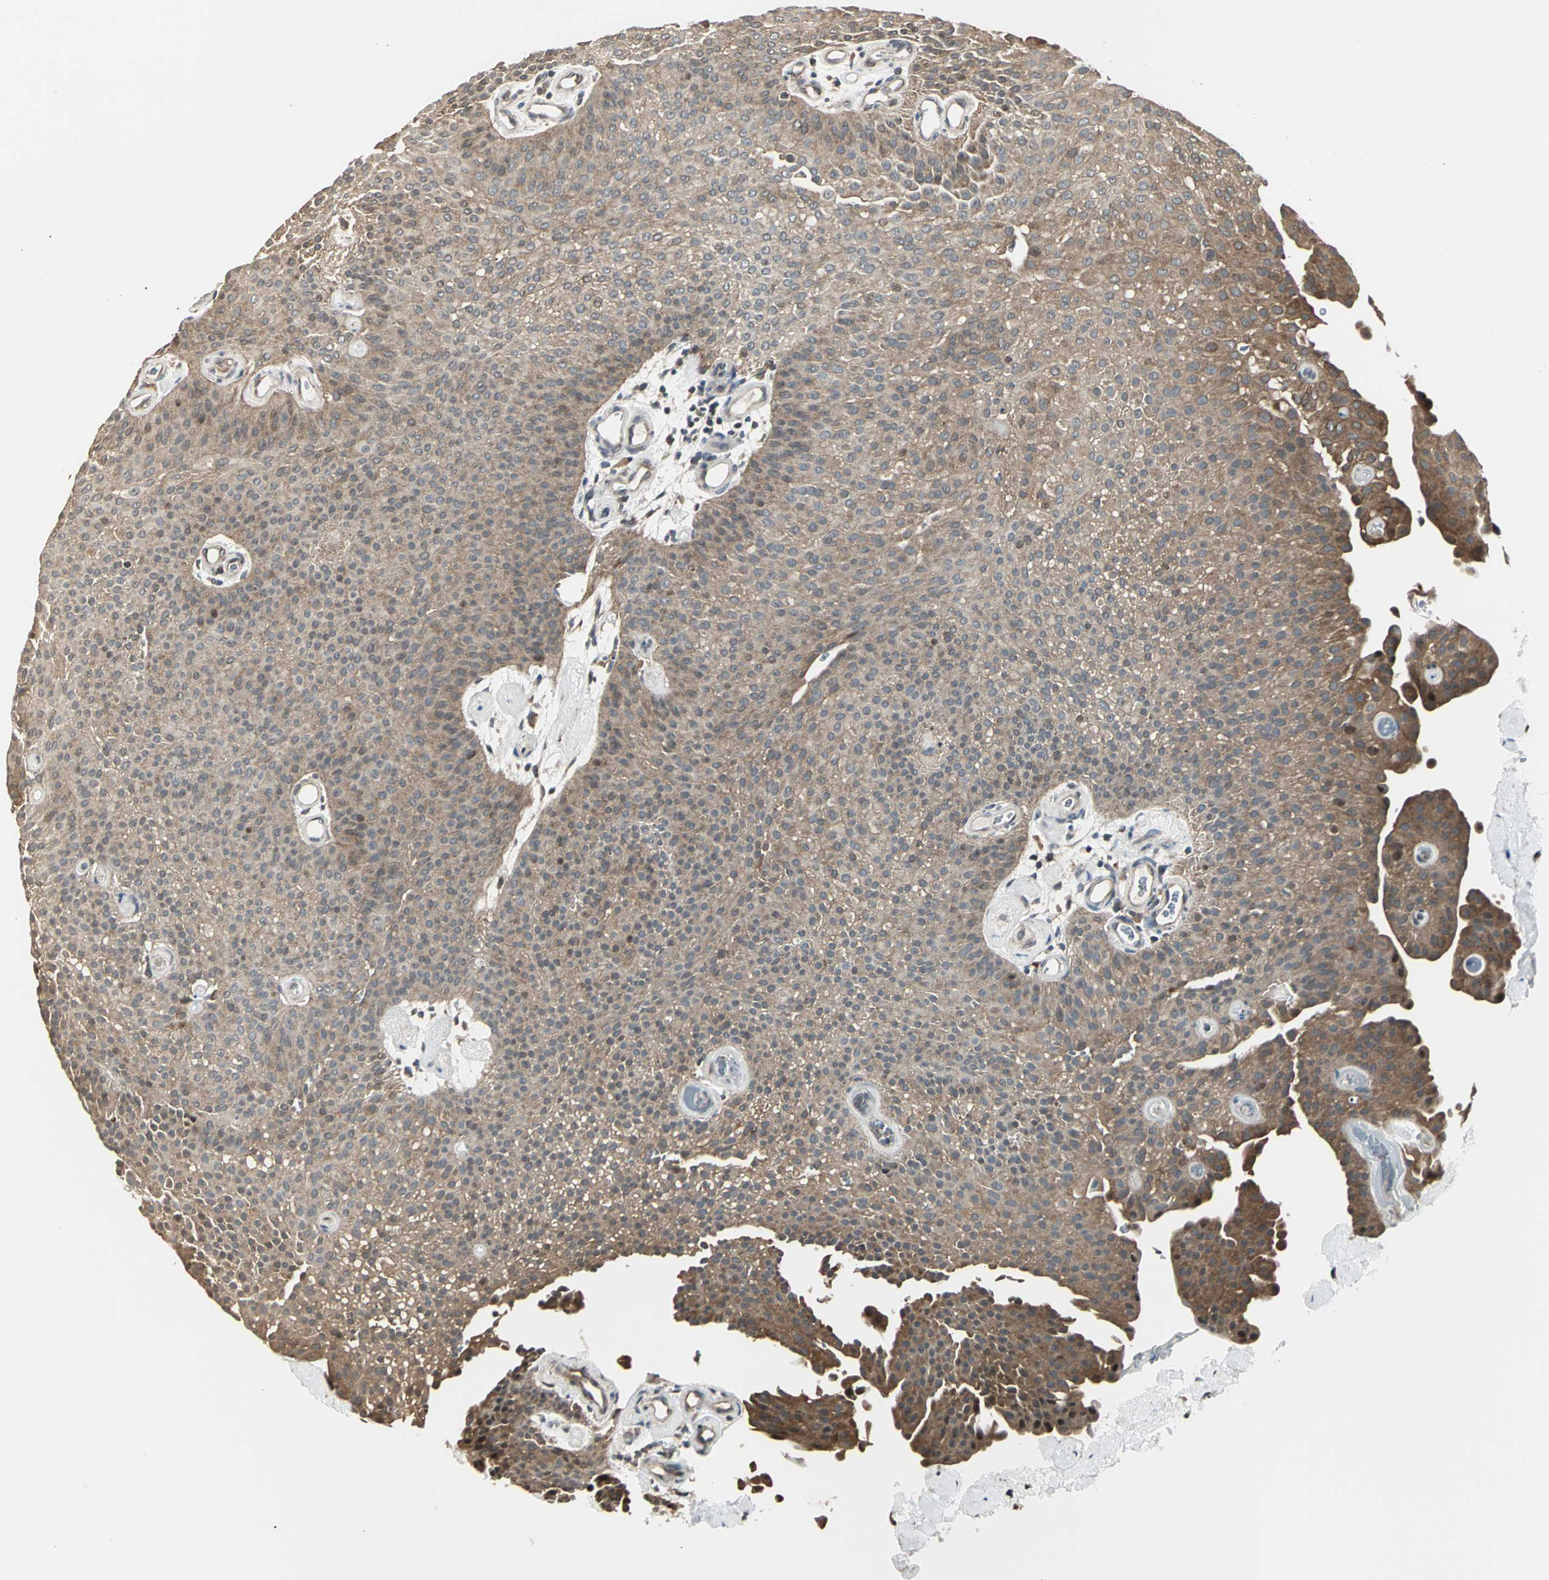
{"staining": {"intensity": "moderate", "quantity": ">75%", "location": "cytoplasmic/membranous,nuclear"}, "tissue": "urothelial cancer", "cell_type": "Tumor cells", "image_type": "cancer", "snomed": [{"axis": "morphology", "description": "Urothelial carcinoma, Low grade"}, {"axis": "topography", "description": "Urinary bladder"}], "caption": "DAB immunohistochemical staining of human urothelial cancer shows moderate cytoplasmic/membranous and nuclear protein positivity in about >75% of tumor cells. (brown staining indicates protein expression, while blue staining denotes nuclei).", "gene": "PFDN1", "patient": {"sex": "female", "age": 60}}